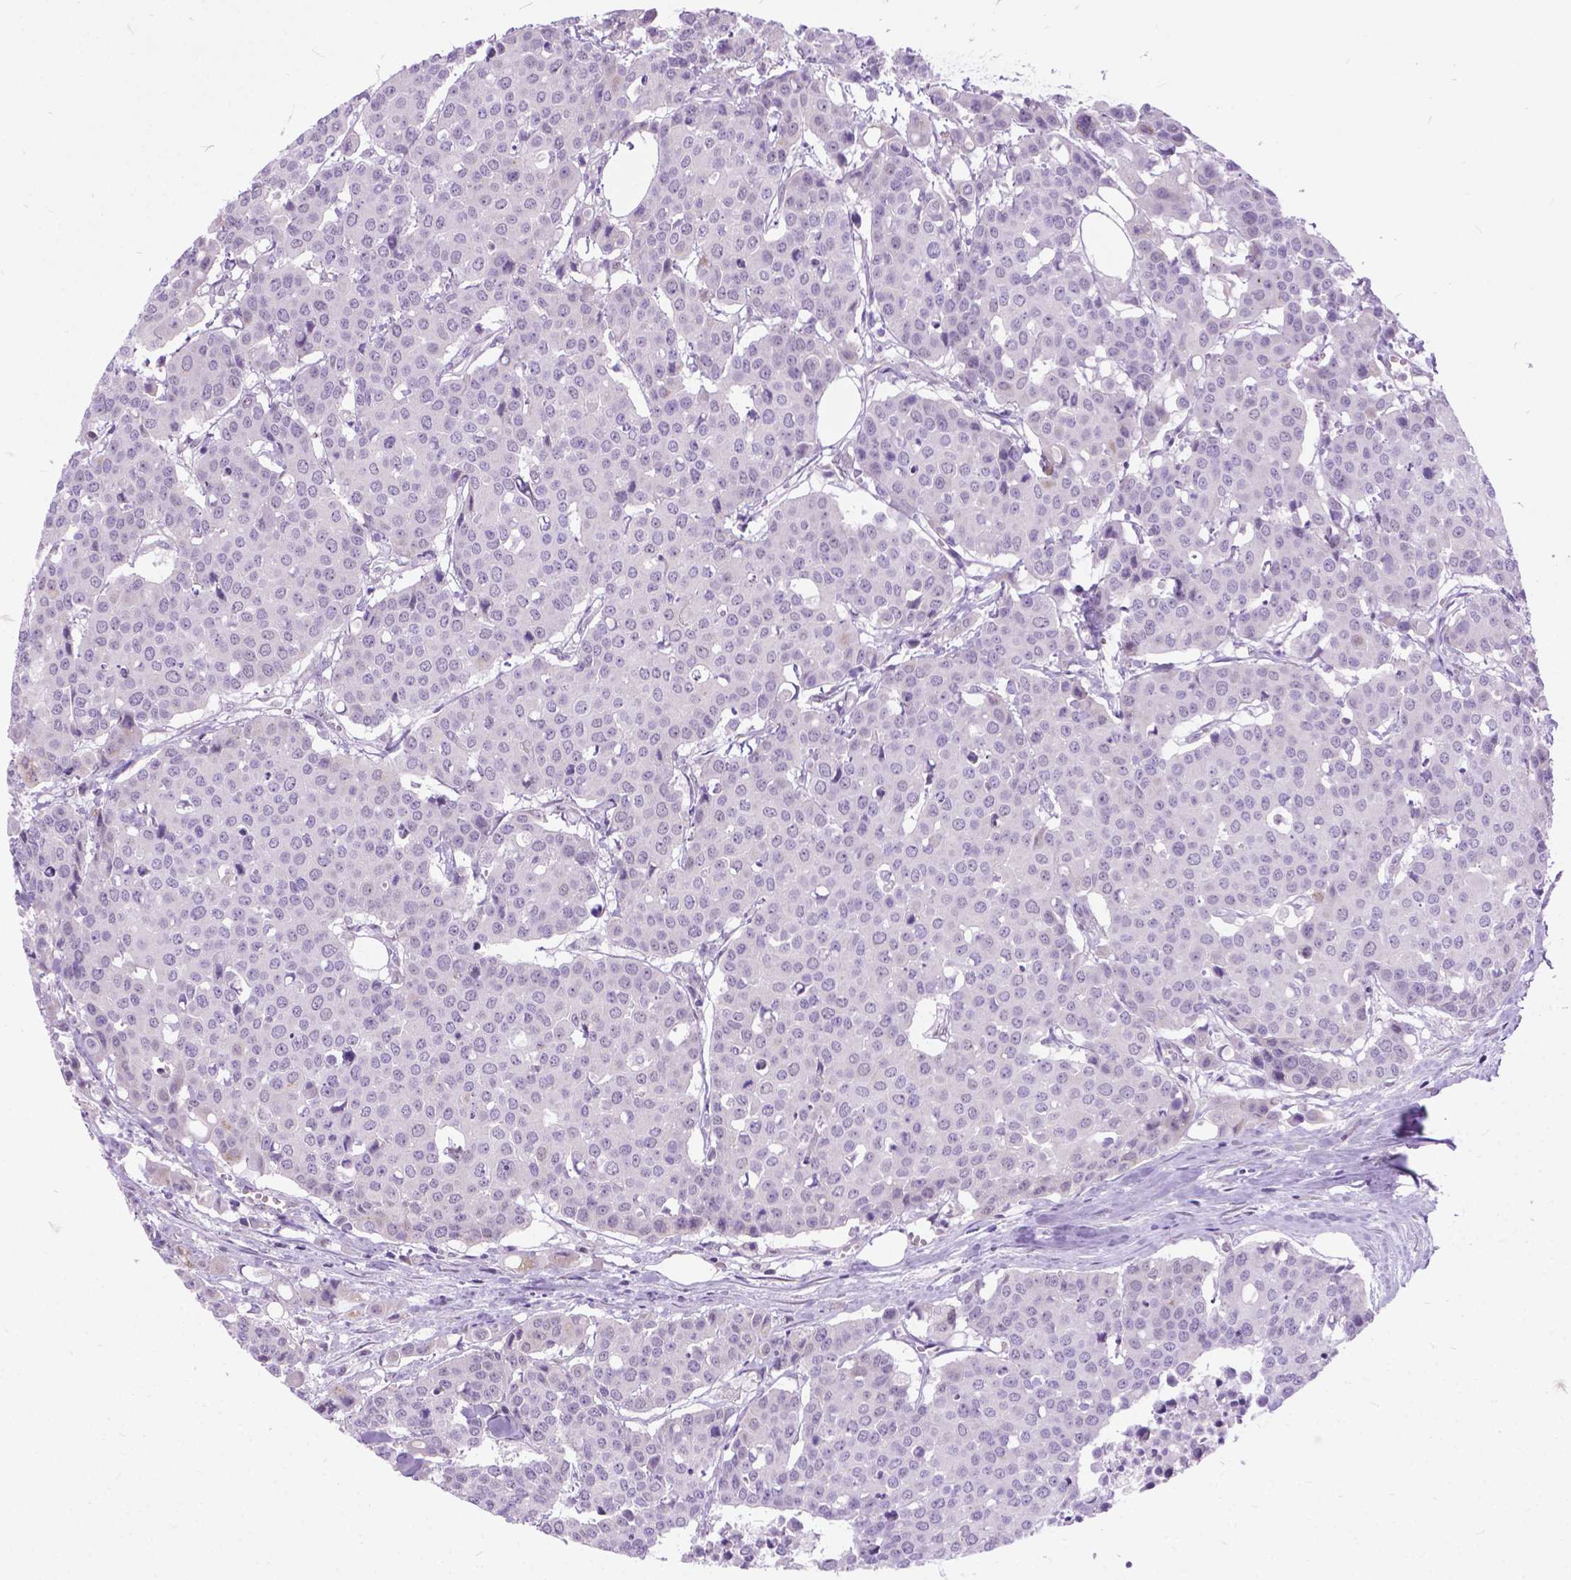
{"staining": {"intensity": "negative", "quantity": "none", "location": "none"}, "tissue": "carcinoid", "cell_type": "Tumor cells", "image_type": "cancer", "snomed": [{"axis": "morphology", "description": "Carcinoid, malignant, NOS"}, {"axis": "topography", "description": "Colon"}], "caption": "Tumor cells show no significant staining in malignant carcinoid.", "gene": "APCDD1L", "patient": {"sex": "male", "age": 81}}